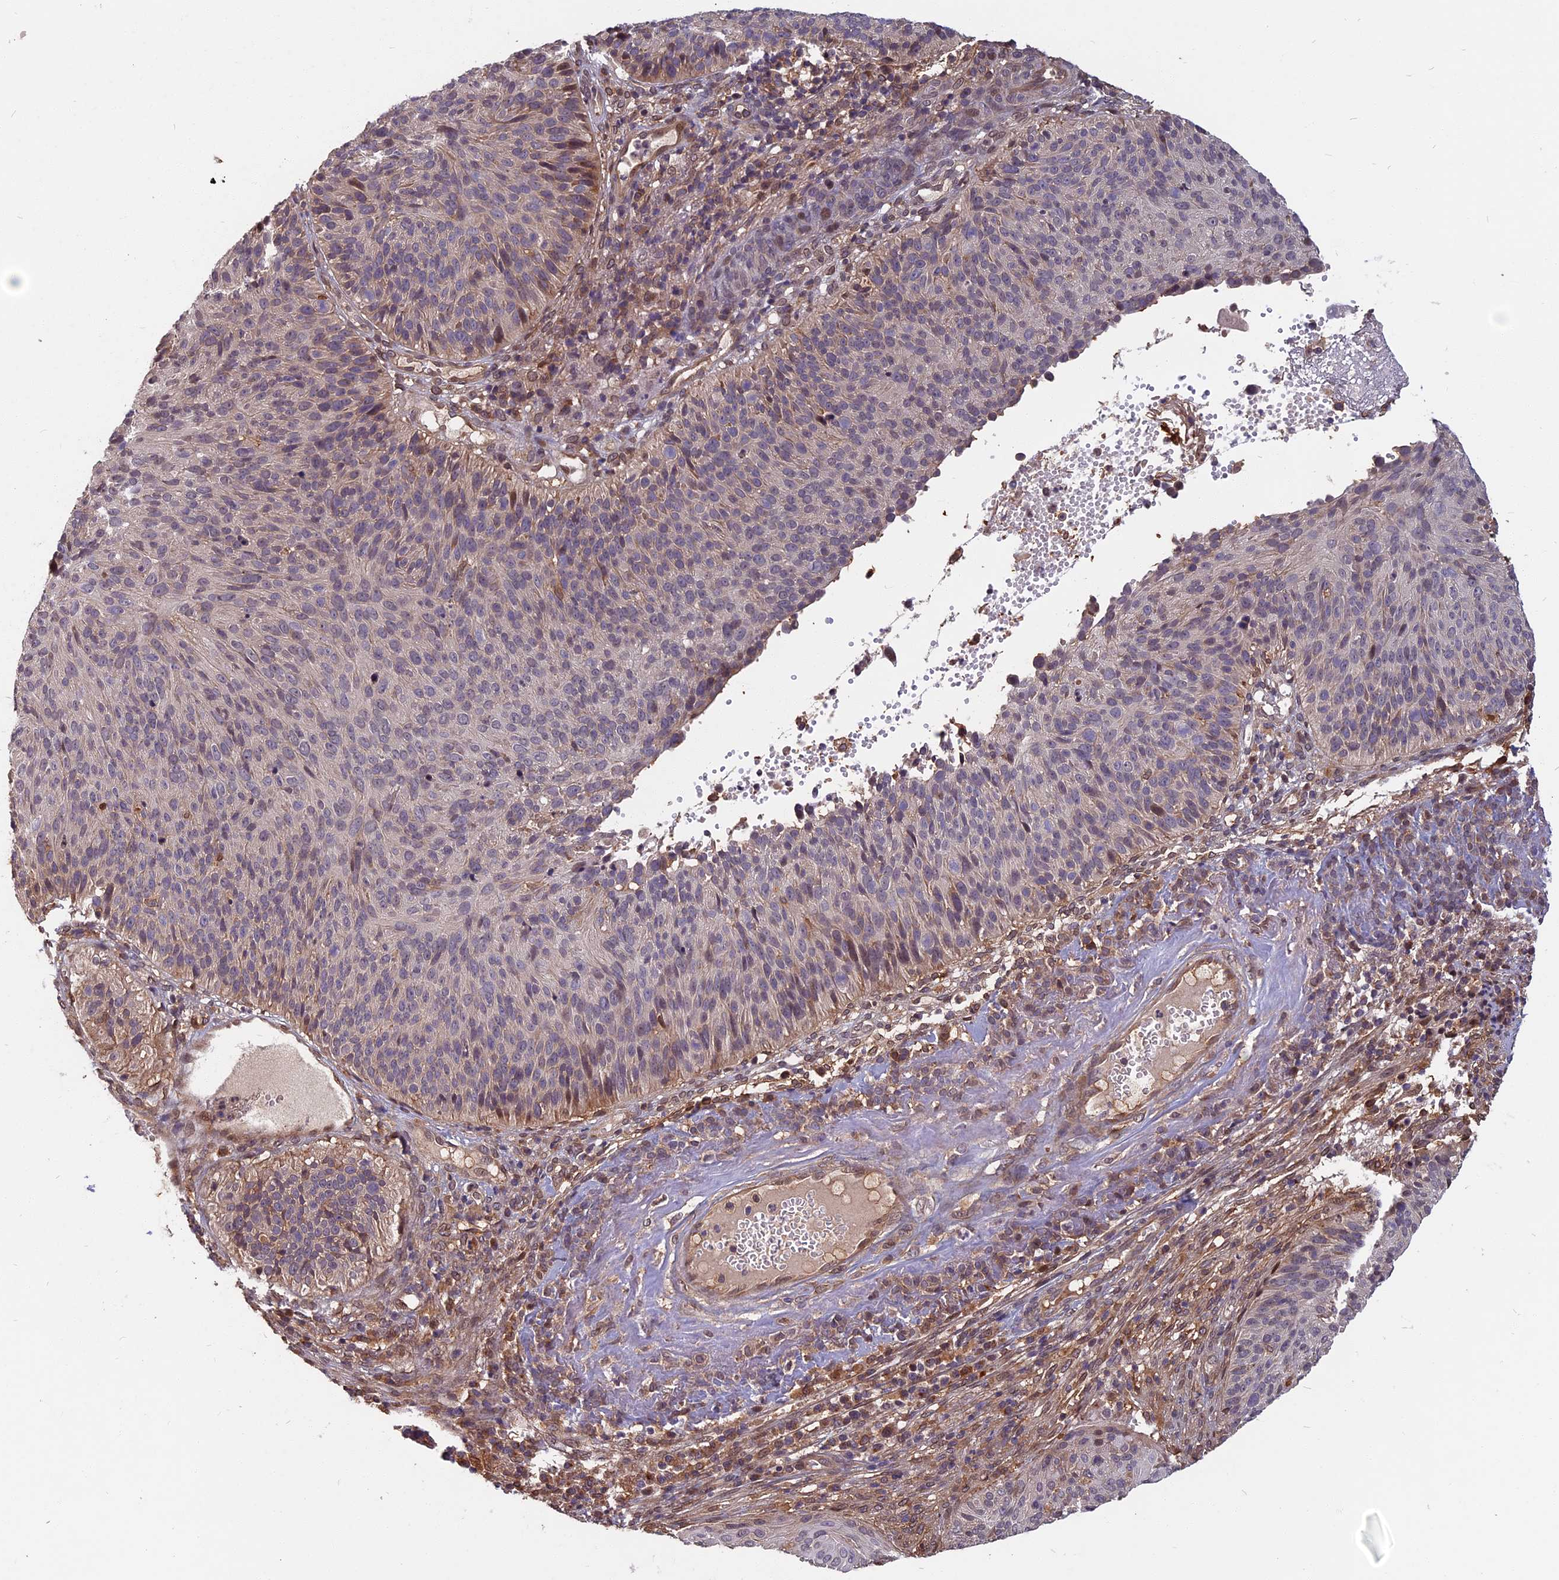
{"staining": {"intensity": "weak", "quantity": "<25%", "location": "nuclear"}, "tissue": "cervical cancer", "cell_type": "Tumor cells", "image_type": "cancer", "snomed": [{"axis": "morphology", "description": "Squamous cell carcinoma, NOS"}, {"axis": "topography", "description": "Cervix"}], "caption": "Immunohistochemistry image of neoplastic tissue: human squamous cell carcinoma (cervical) stained with DAB exhibits no significant protein positivity in tumor cells.", "gene": "SPG11", "patient": {"sex": "female", "age": 74}}